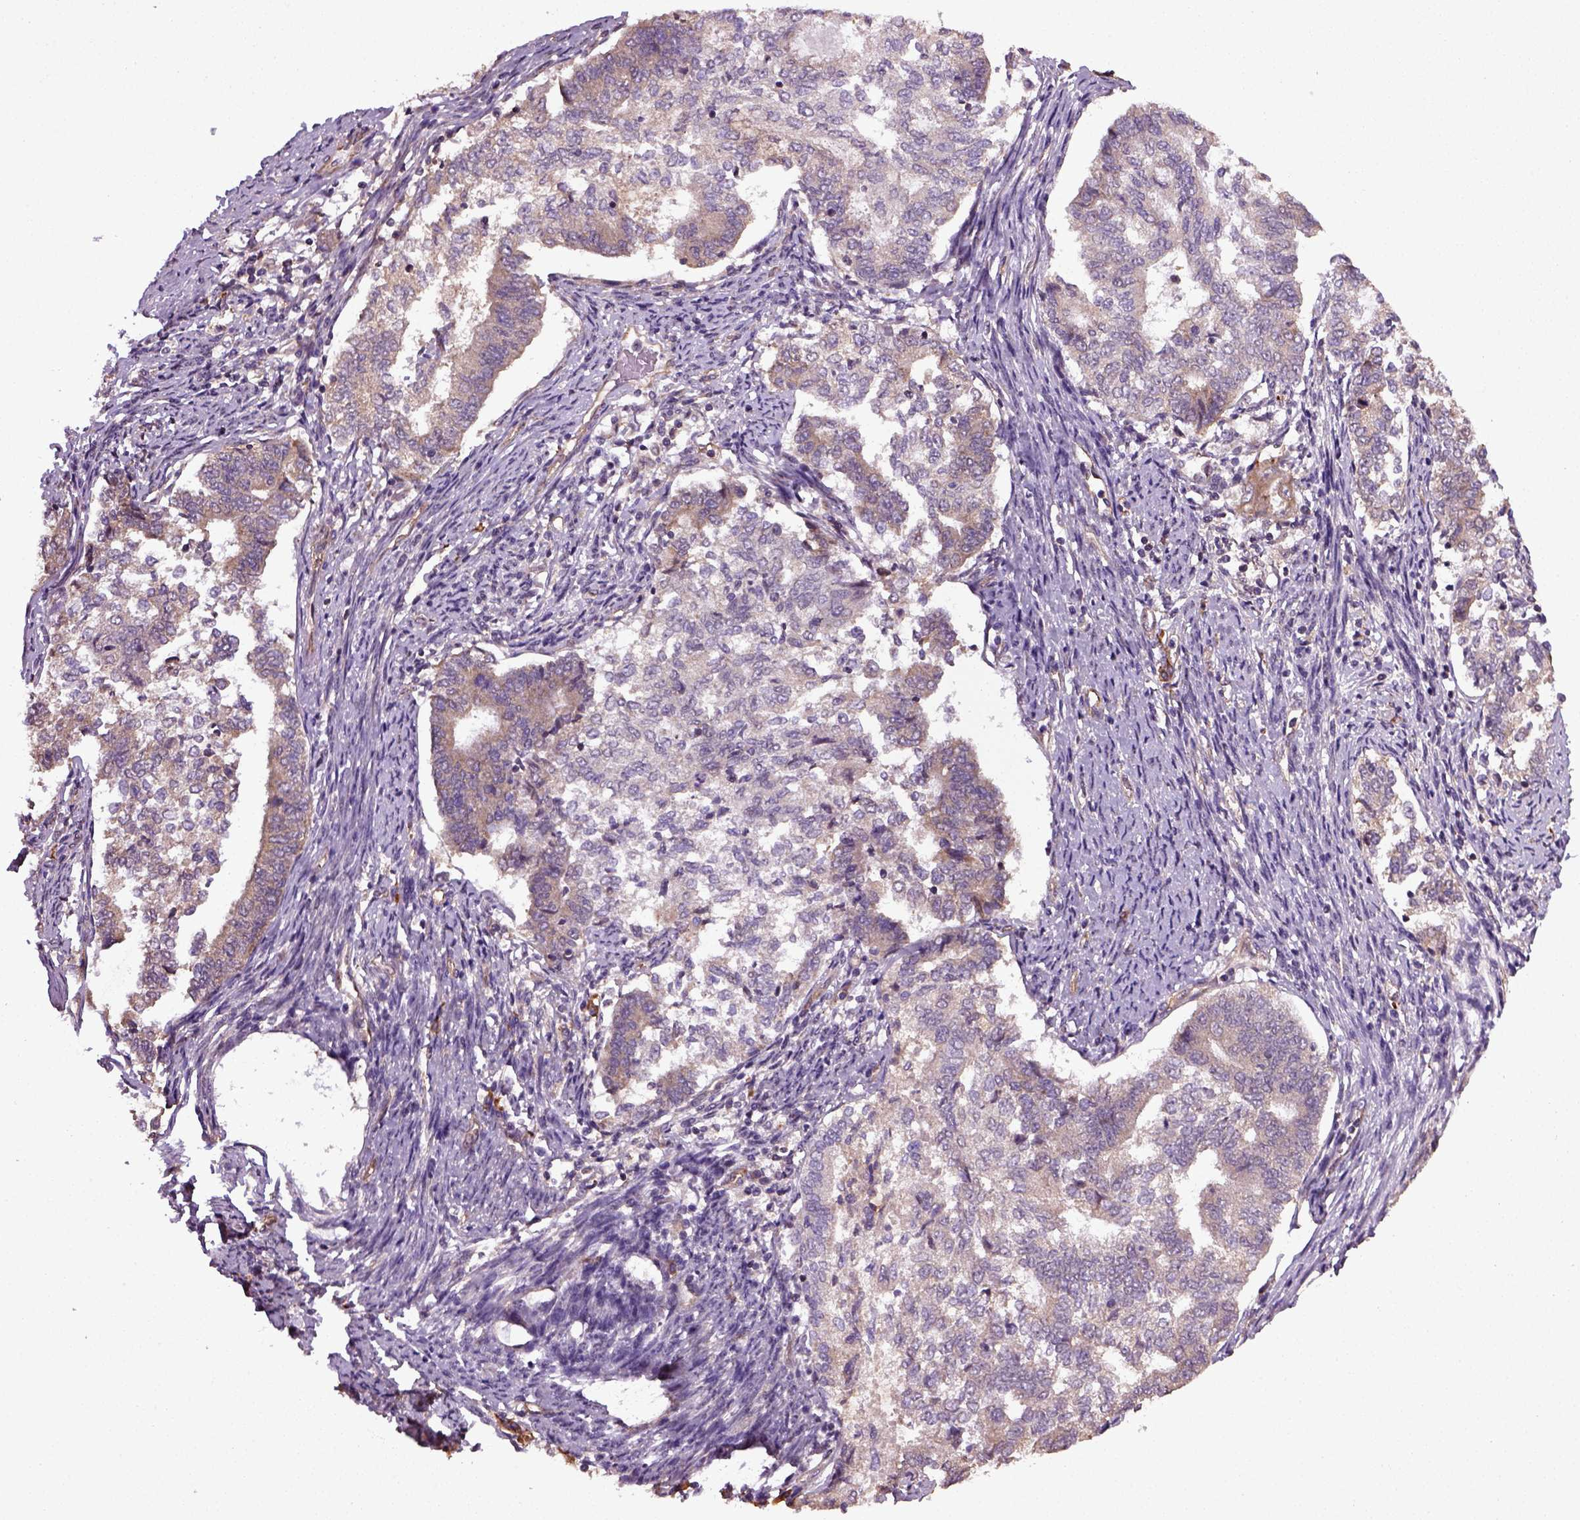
{"staining": {"intensity": "negative", "quantity": "none", "location": "none"}, "tissue": "endometrial cancer", "cell_type": "Tumor cells", "image_type": "cancer", "snomed": [{"axis": "morphology", "description": "Adenocarcinoma, NOS"}, {"axis": "topography", "description": "Endometrium"}], "caption": "Immunohistochemistry histopathology image of neoplastic tissue: endometrial cancer (adenocarcinoma) stained with DAB (3,3'-diaminobenzidine) reveals no significant protein expression in tumor cells. (DAB (3,3'-diaminobenzidine) immunohistochemistry (IHC), high magnification).", "gene": "TPRG1", "patient": {"sex": "female", "age": 65}}